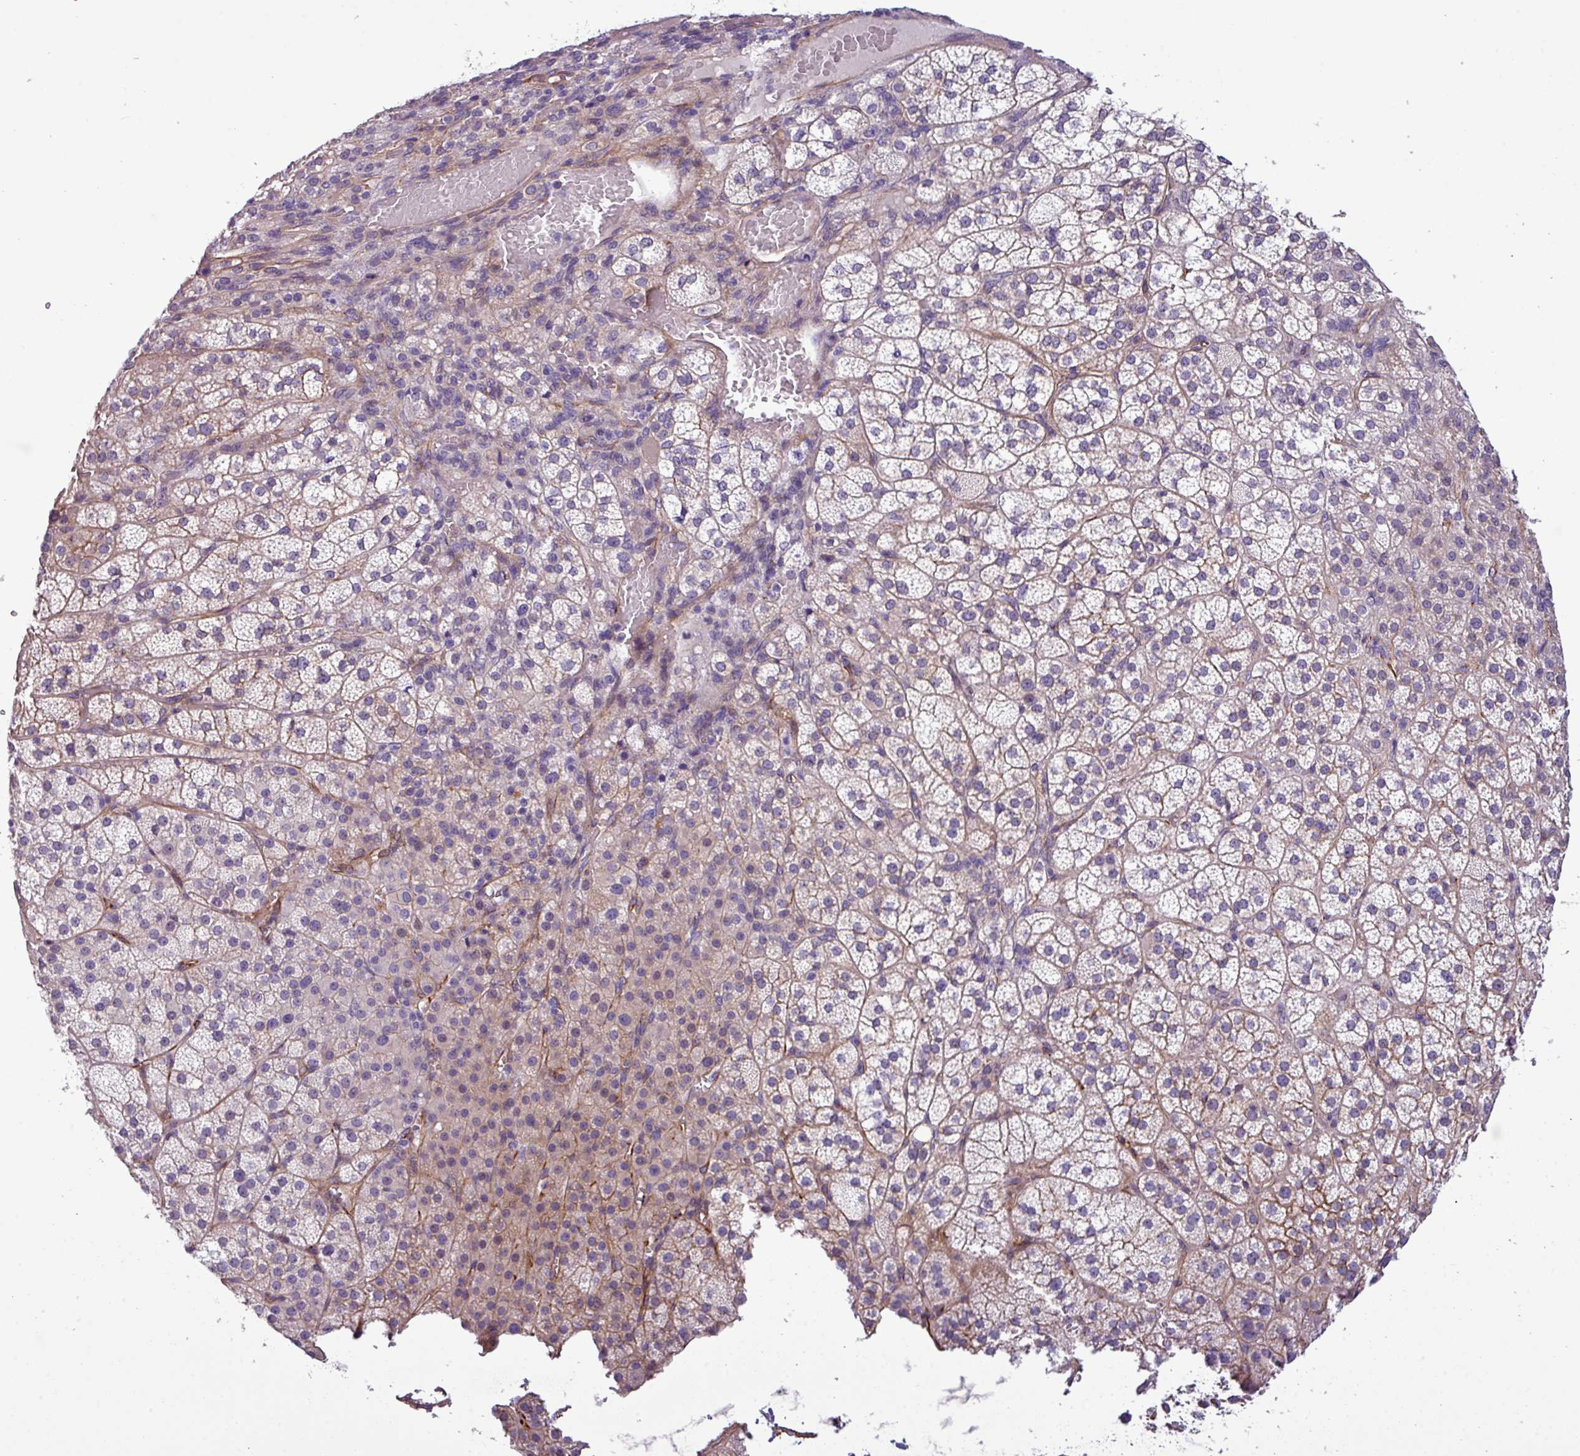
{"staining": {"intensity": "weak", "quantity": "25%-75%", "location": "cytoplasmic/membranous"}, "tissue": "adrenal gland", "cell_type": "Glandular cells", "image_type": "normal", "snomed": [{"axis": "morphology", "description": "Normal tissue, NOS"}, {"axis": "topography", "description": "Adrenal gland"}], "caption": "Adrenal gland stained with DAB (3,3'-diaminobenzidine) immunohistochemistry (IHC) shows low levels of weak cytoplasmic/membranous staining in approximately 25%-75% of glandular cells.", "gene": "PARD6A", "patient": {"sex": "female", "age": 60}}